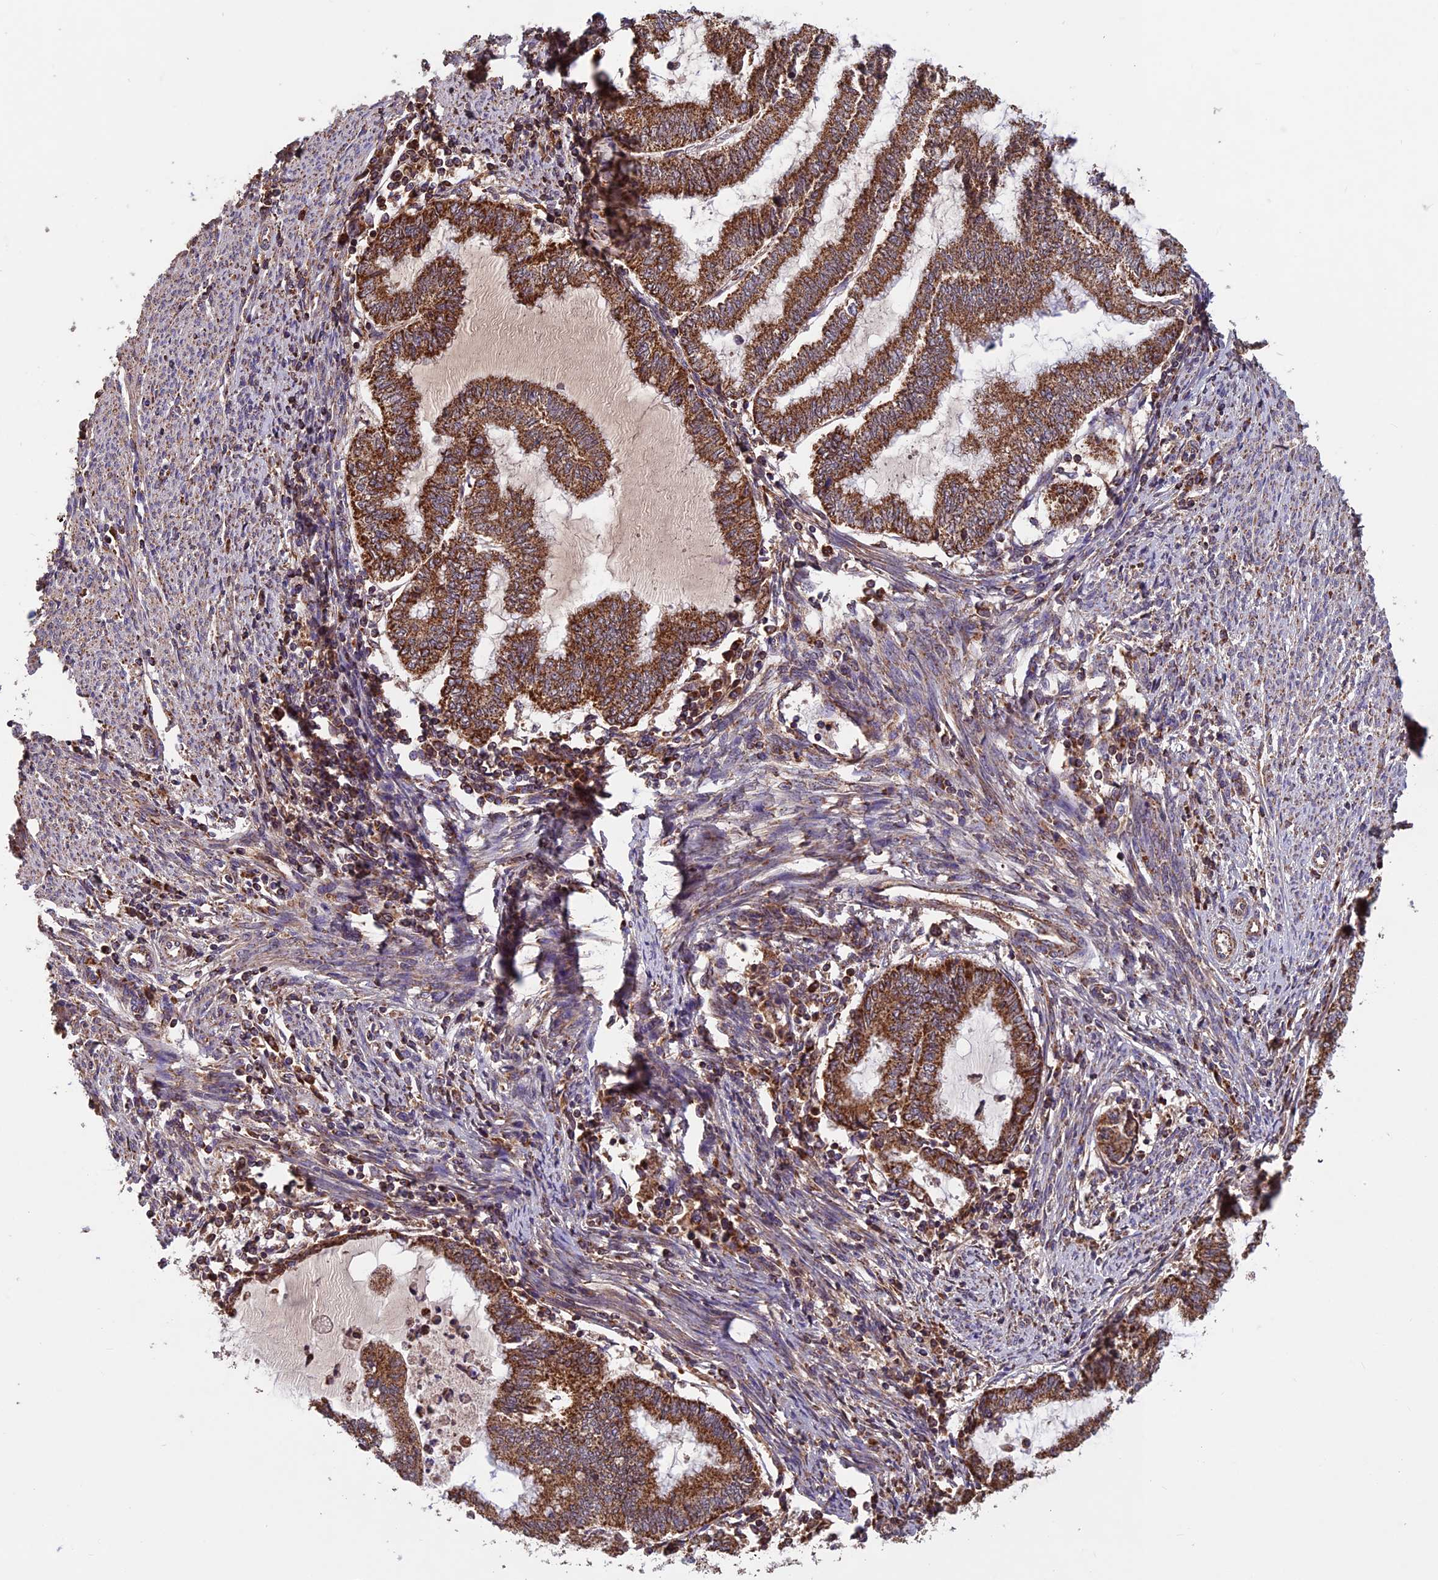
{"staining": {"intensity": "strong", "quantity": ">75%", "location": "cytoplasmic/membranous"}, "tissue": "endometrial cancer", "cell_type": "Tumor cells", "image_type": "cancer", "snomed": [{"axis": "morphology", "description": "Adenocarcinoma, NOS"}, {"axis": "topography", "description": "Endometrium"}], "caption": "Immunohistochemistry (IHC) (DAB (3,3'-diaminobenzidine)) staining of human endometrial adenocarcinoma exhibits strong cytoplasmic/membranous protein expression in about >75% of tumor cells.", "gene": "CCDC15", "patient": {"sex": "female", "age": 79}}